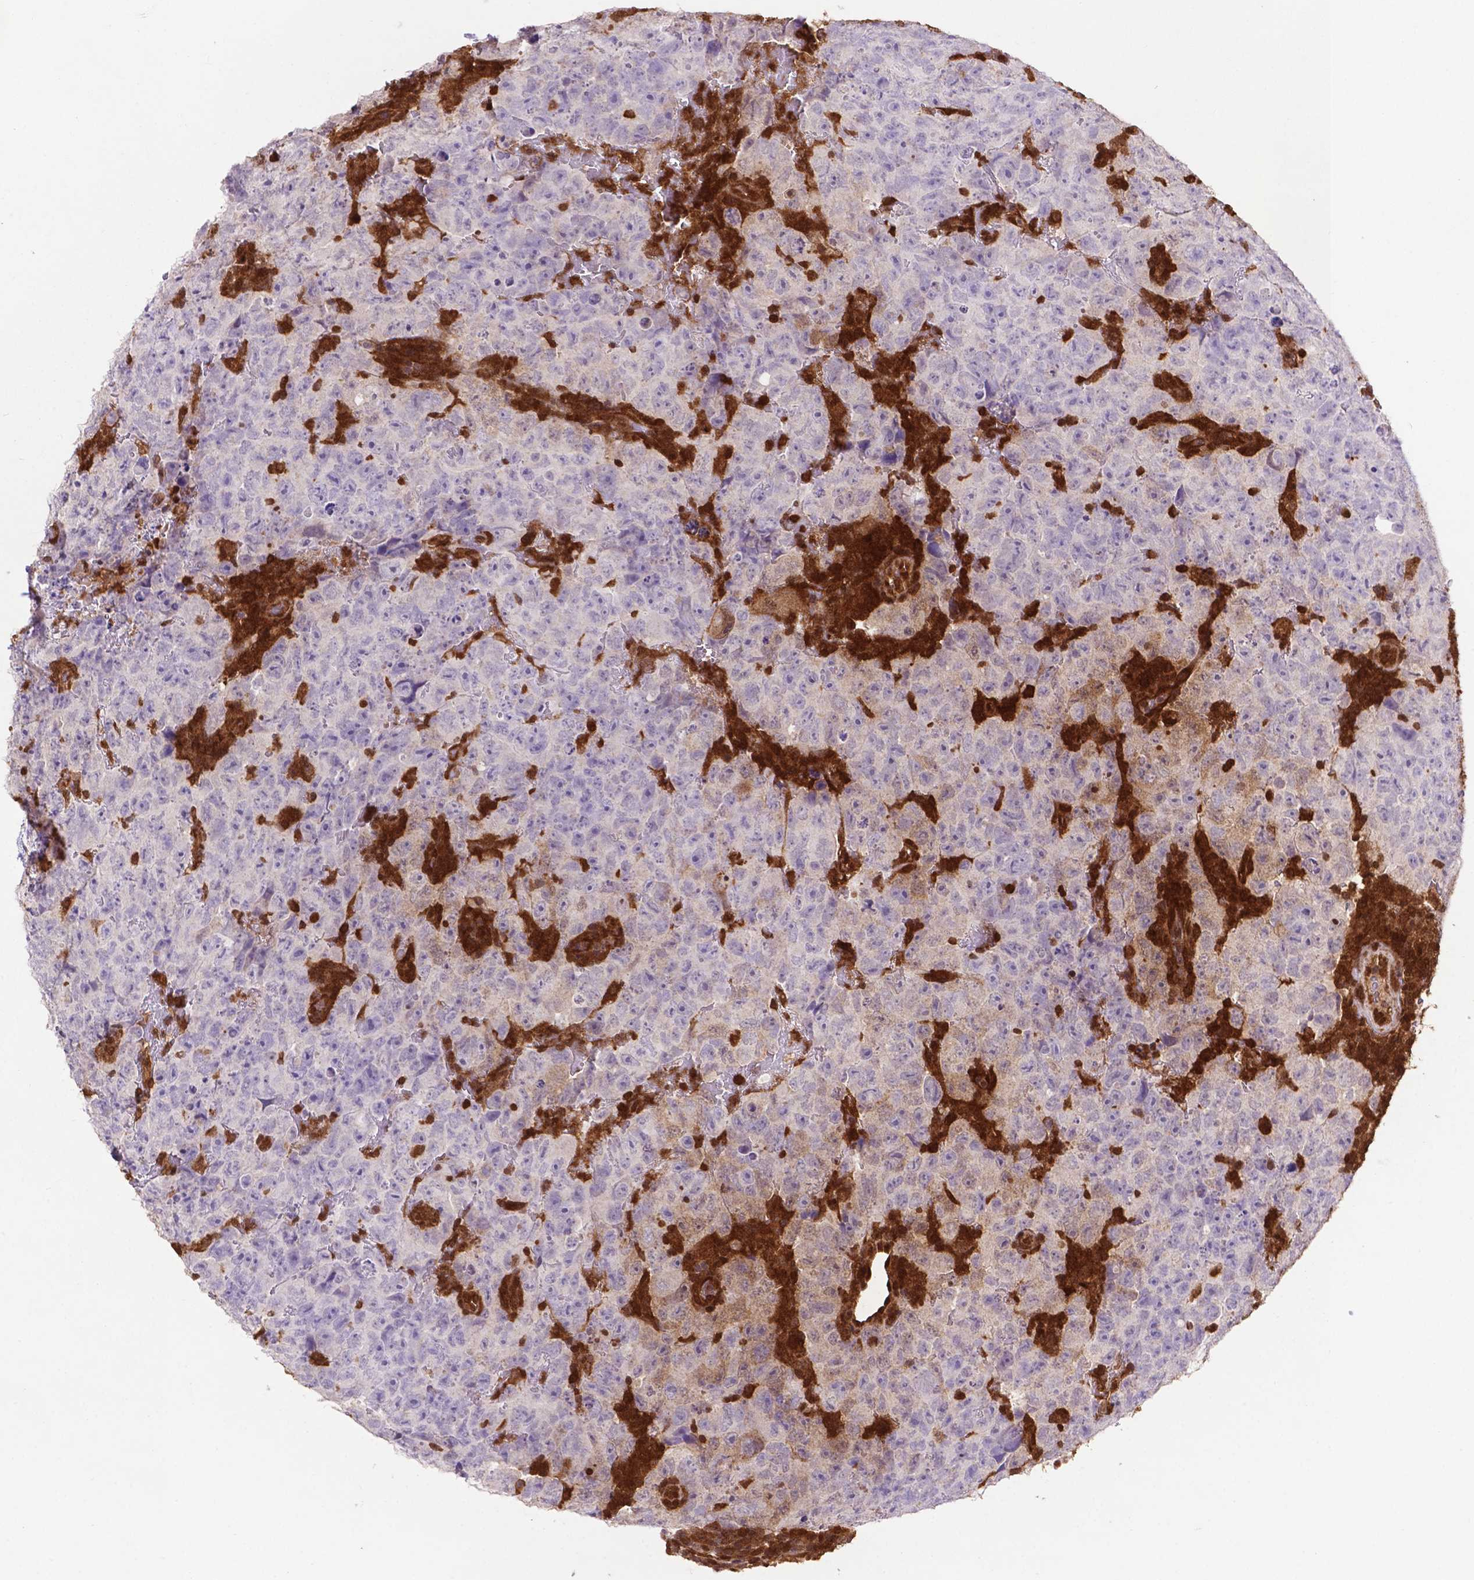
{"staining": {"intensity": "negative", "quantity": "none", "location": "none"}, "tissue": "testis cancer", "cell_type": "Tumor cells", "image_type": "cancer", "snomed": [{"axis": "morphology", "description": "Carcinoma, Embryonal, NOS"}, {"axis": "topography", "description": "Testis"}], "caption": "Tumor cells are negative for protein expression in human testis cancer.", "gene": "UBE2L6", "patient": {"sex": "male", "age": 24}}